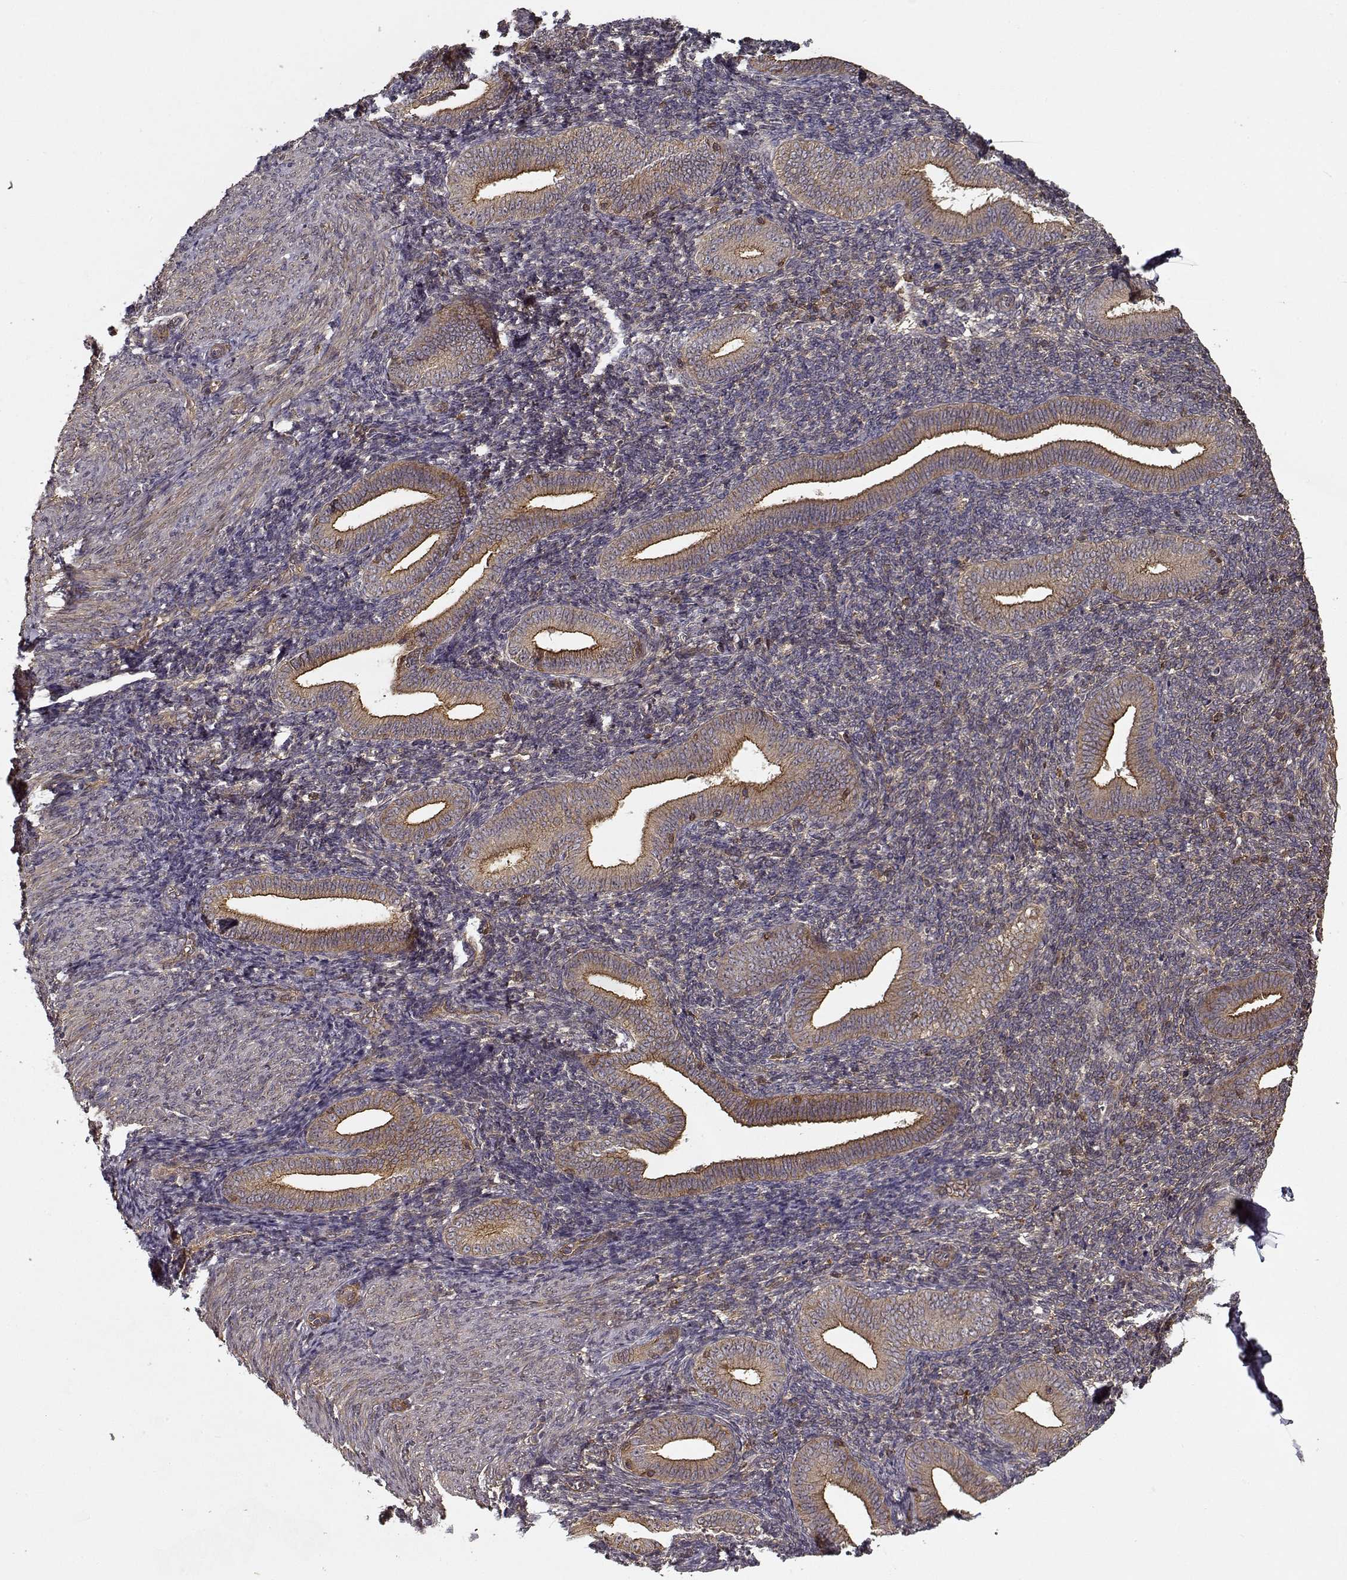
{"staining": {"intensity": "weak", "quantity": "<25%", "location": "nuclear"}, "tissue": "endometrium", "cell_type": "Cells in endometrial stroma", "image_type": "normal", "snomed": [{"axis": "morphology", "description": "Normal tissue, NOS"}, {"axis": "topography", "description": "Endometrium"}], "caption": "Immunohistochemistry photomicrograph of benign human endometrium stained for a protein (brown), which displays no expression in cells in endometrial stroma.", "gene": "PPP1R12A", "patient": {"sex": "female", "age": 25}}